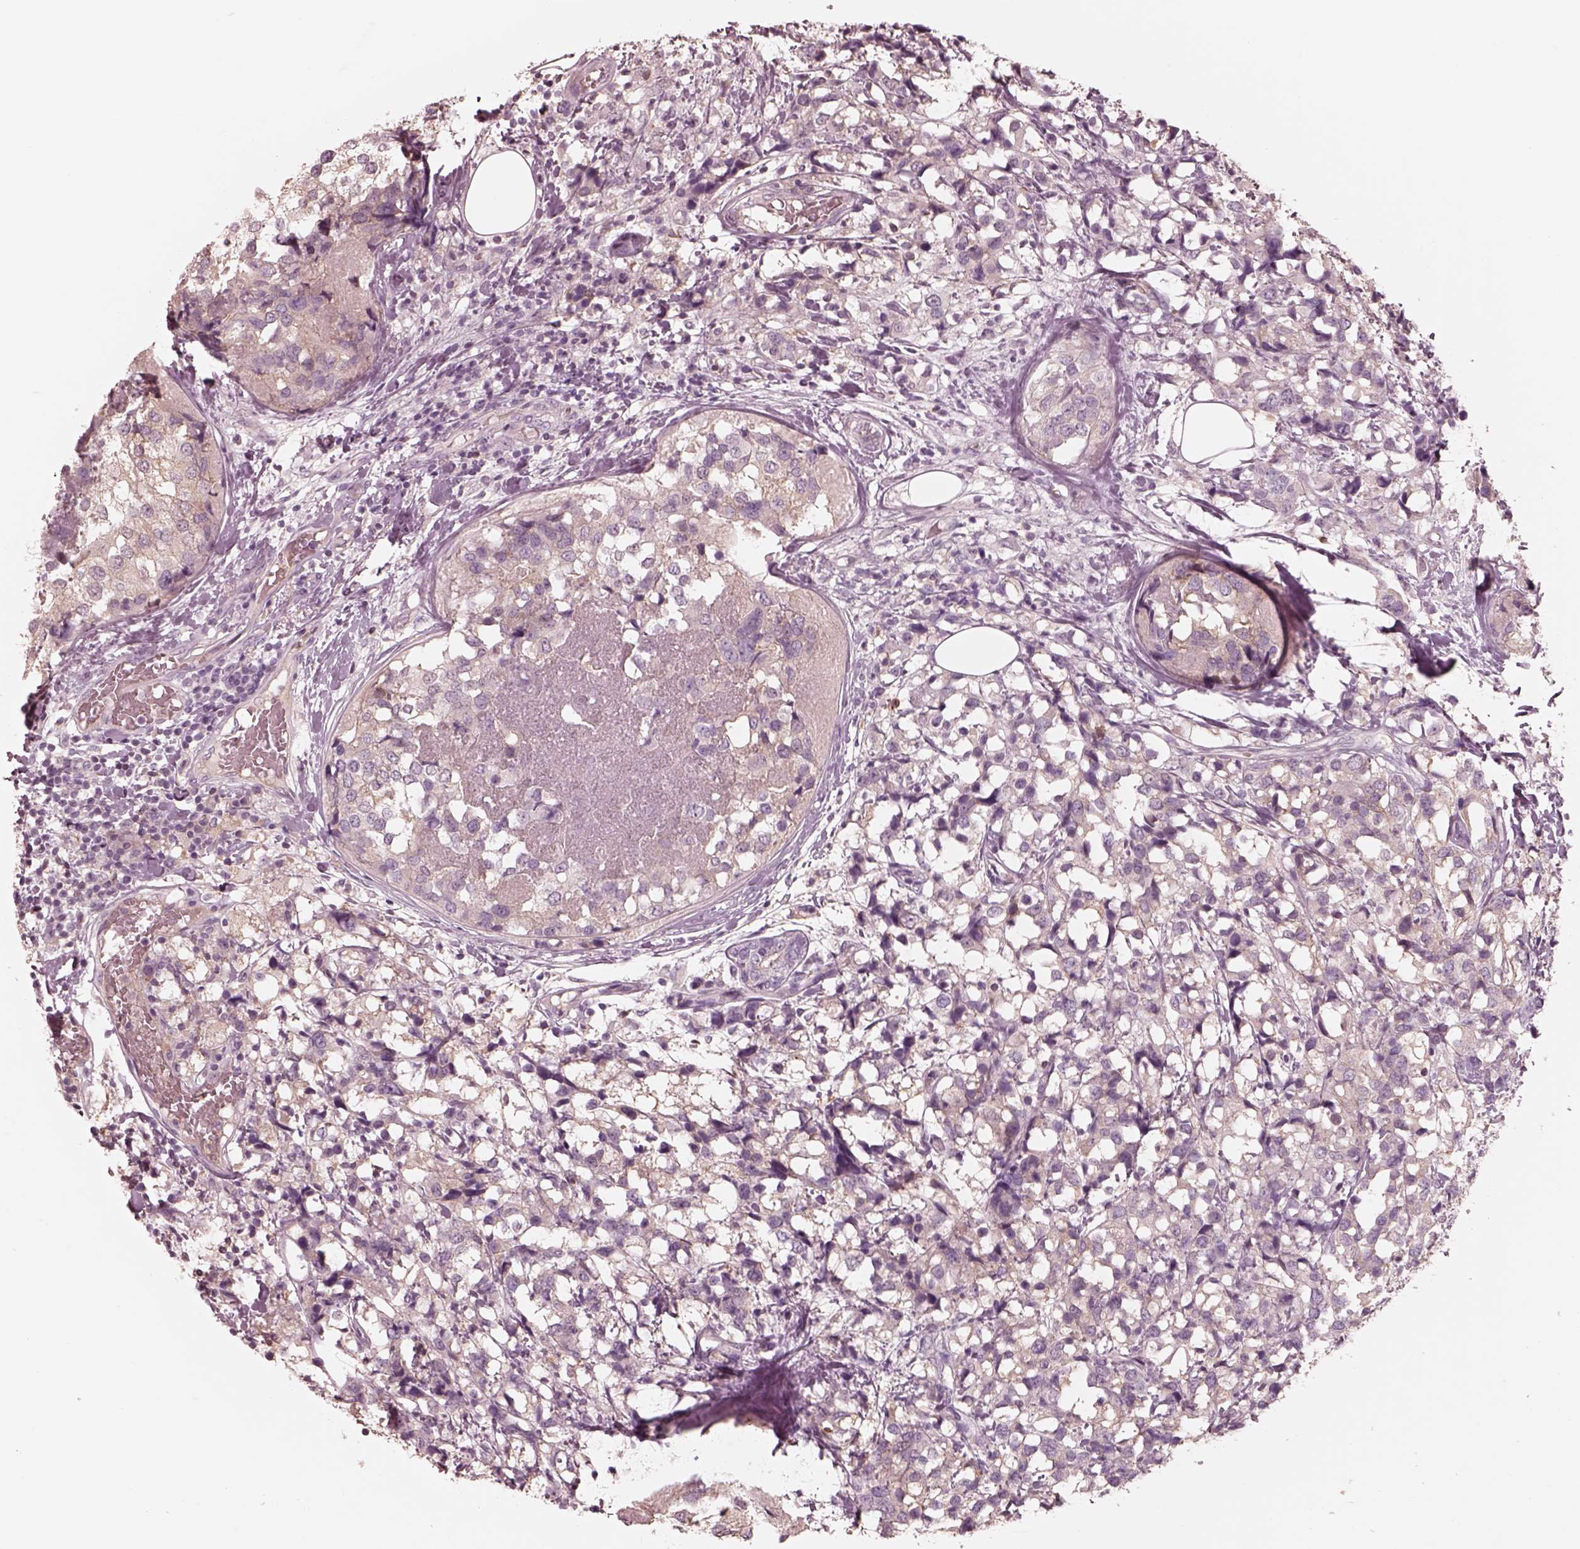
{"staining": {"intensity": "negative", "quantity": "none", "location": "none"}, "tissue": "breast cancer", "cell_type": "Tumor cells", "image_type": "cancer", "snomed": [{"axis": "morphology", "description": "Lobular carcinoma"}, {"axis": "topography", "description": "Breast"}], "caption": "IHC micrograph of neoplastic tissue: breast lobular carcinoma stained with DAB displays no significant protein positivity in tumor cells.", "gene": "GPRIN1", "patient": {"sex": "female", "age": 59}}